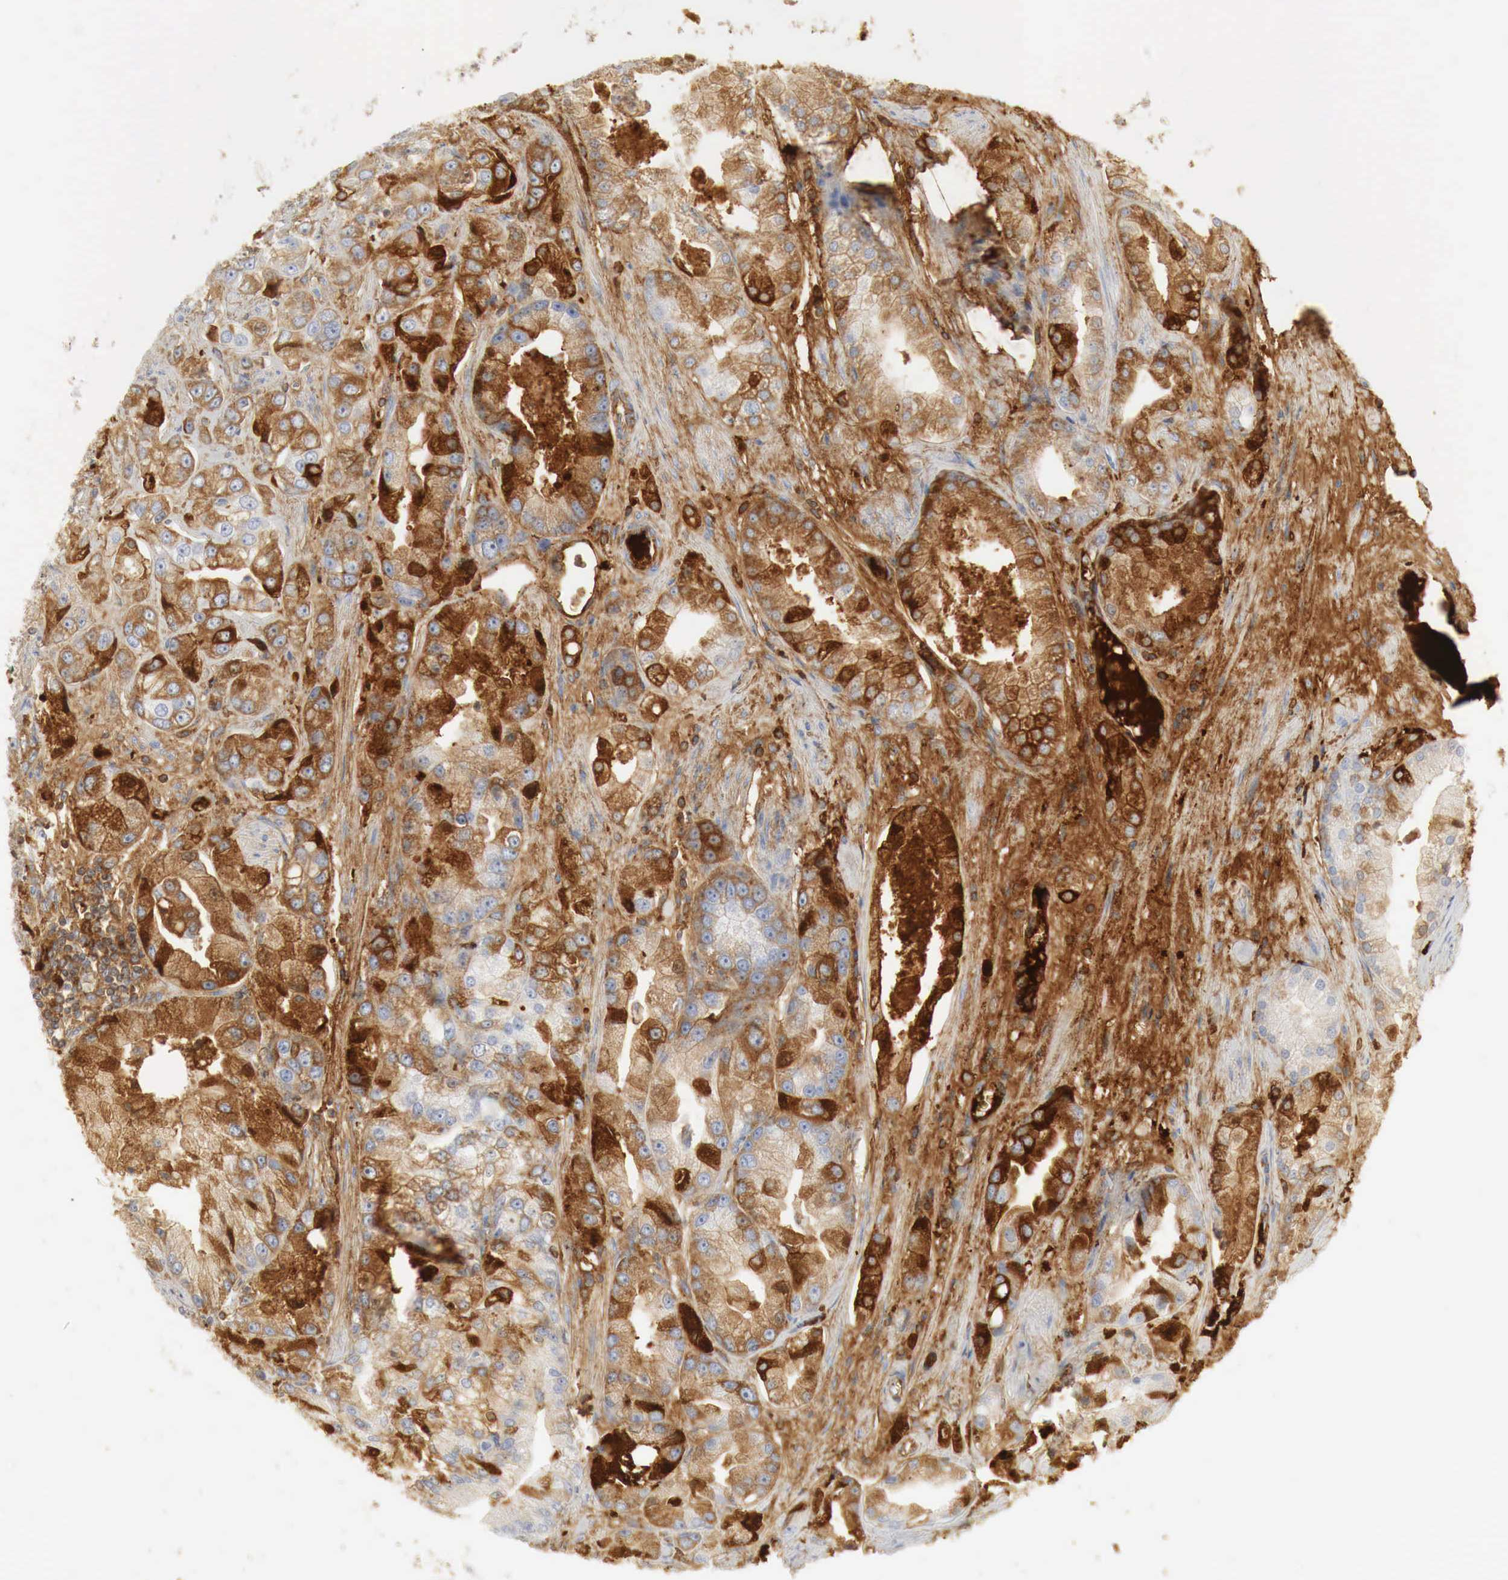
{"staining": {"intensity": "moderate", "quantity": "25%-75%", "location": "cytoplasmic/membranous"}, "tissue": "prostate cancer", "cell_type": "Tumor cells", "image_type": "cancer", "snomed": [{"axis": "morphology", "description": "Adenocarcinoma, Medium grade"}, {"axis": "topography", "description": "Prostate"}], "caption": "Immunohistochemistry (IHC) image of neoplastic tissue: human prostate medium-grade adenocarcinoma stained using immunohistochemistry shows medium levels of moderate protein expression localized specifically in the cytoplasmic/membranous of tumor cells, appearing as a cytoplasmic/membranous brown color.", "gene": "IGLC3", "patient": {"sex": "male", "age": 72}}